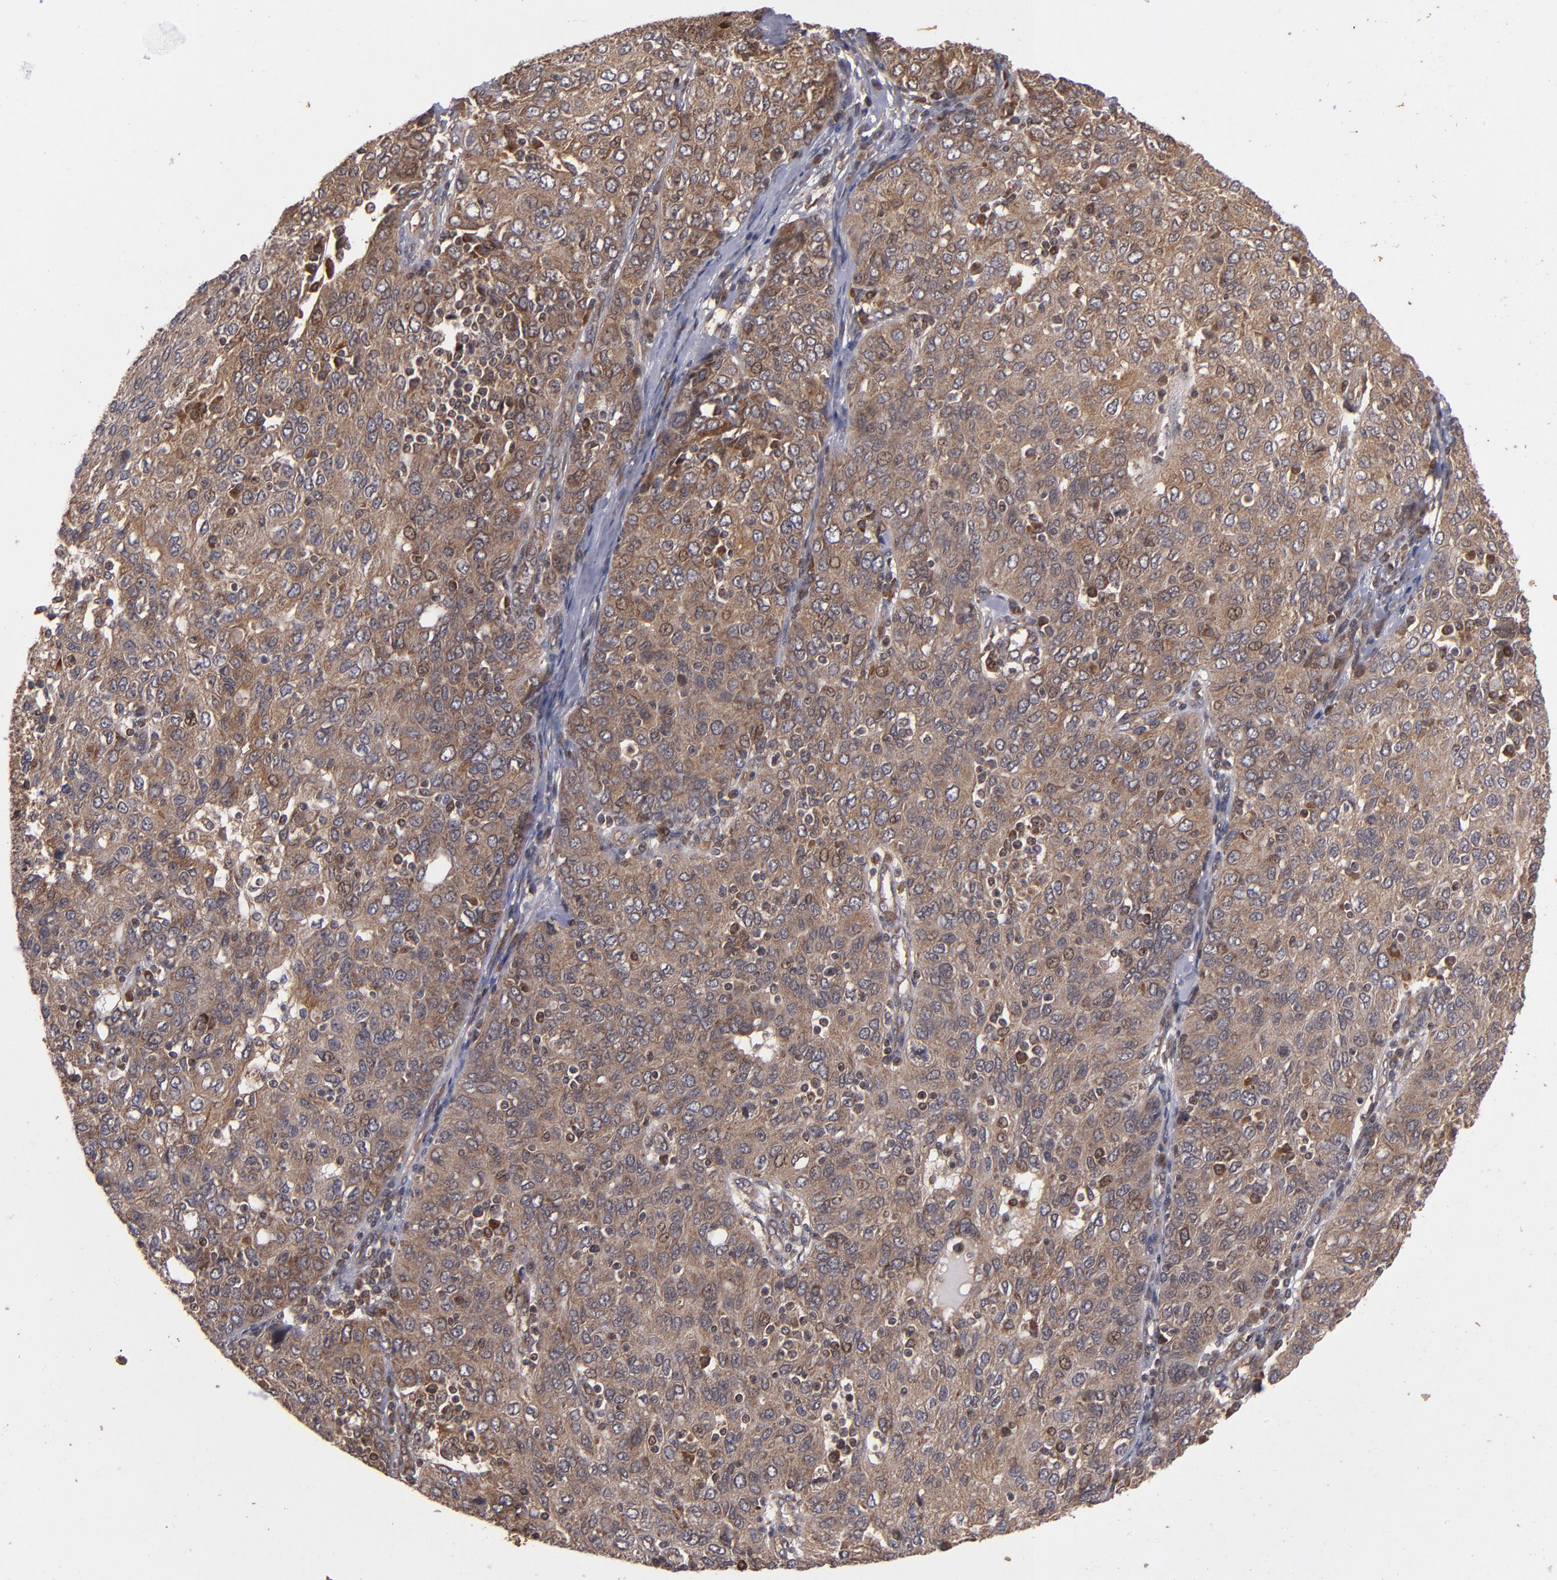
{"staining": {"intensity": "moderate", "quantity": ">75%", "location": "cytoplasmic/membranous"}, "tissue": "ovarian cancer", "cell_type": "Tumor cells", "image_type": "cancer", "snomed": [{"axis": "morphology", "description": "Carcinoma, endometroid"}, {"axis": "topography", "description": "Ovary"}], "caption": "Immunohistochemical staining of human endometroid carcinoma (ovarian) shows medium levels of moderate cytoplasmic/membranous protein expression in about >75% of tumor cells.", "gene": "BDKRB1", "patient": {"sex": "female", "age": 50}}